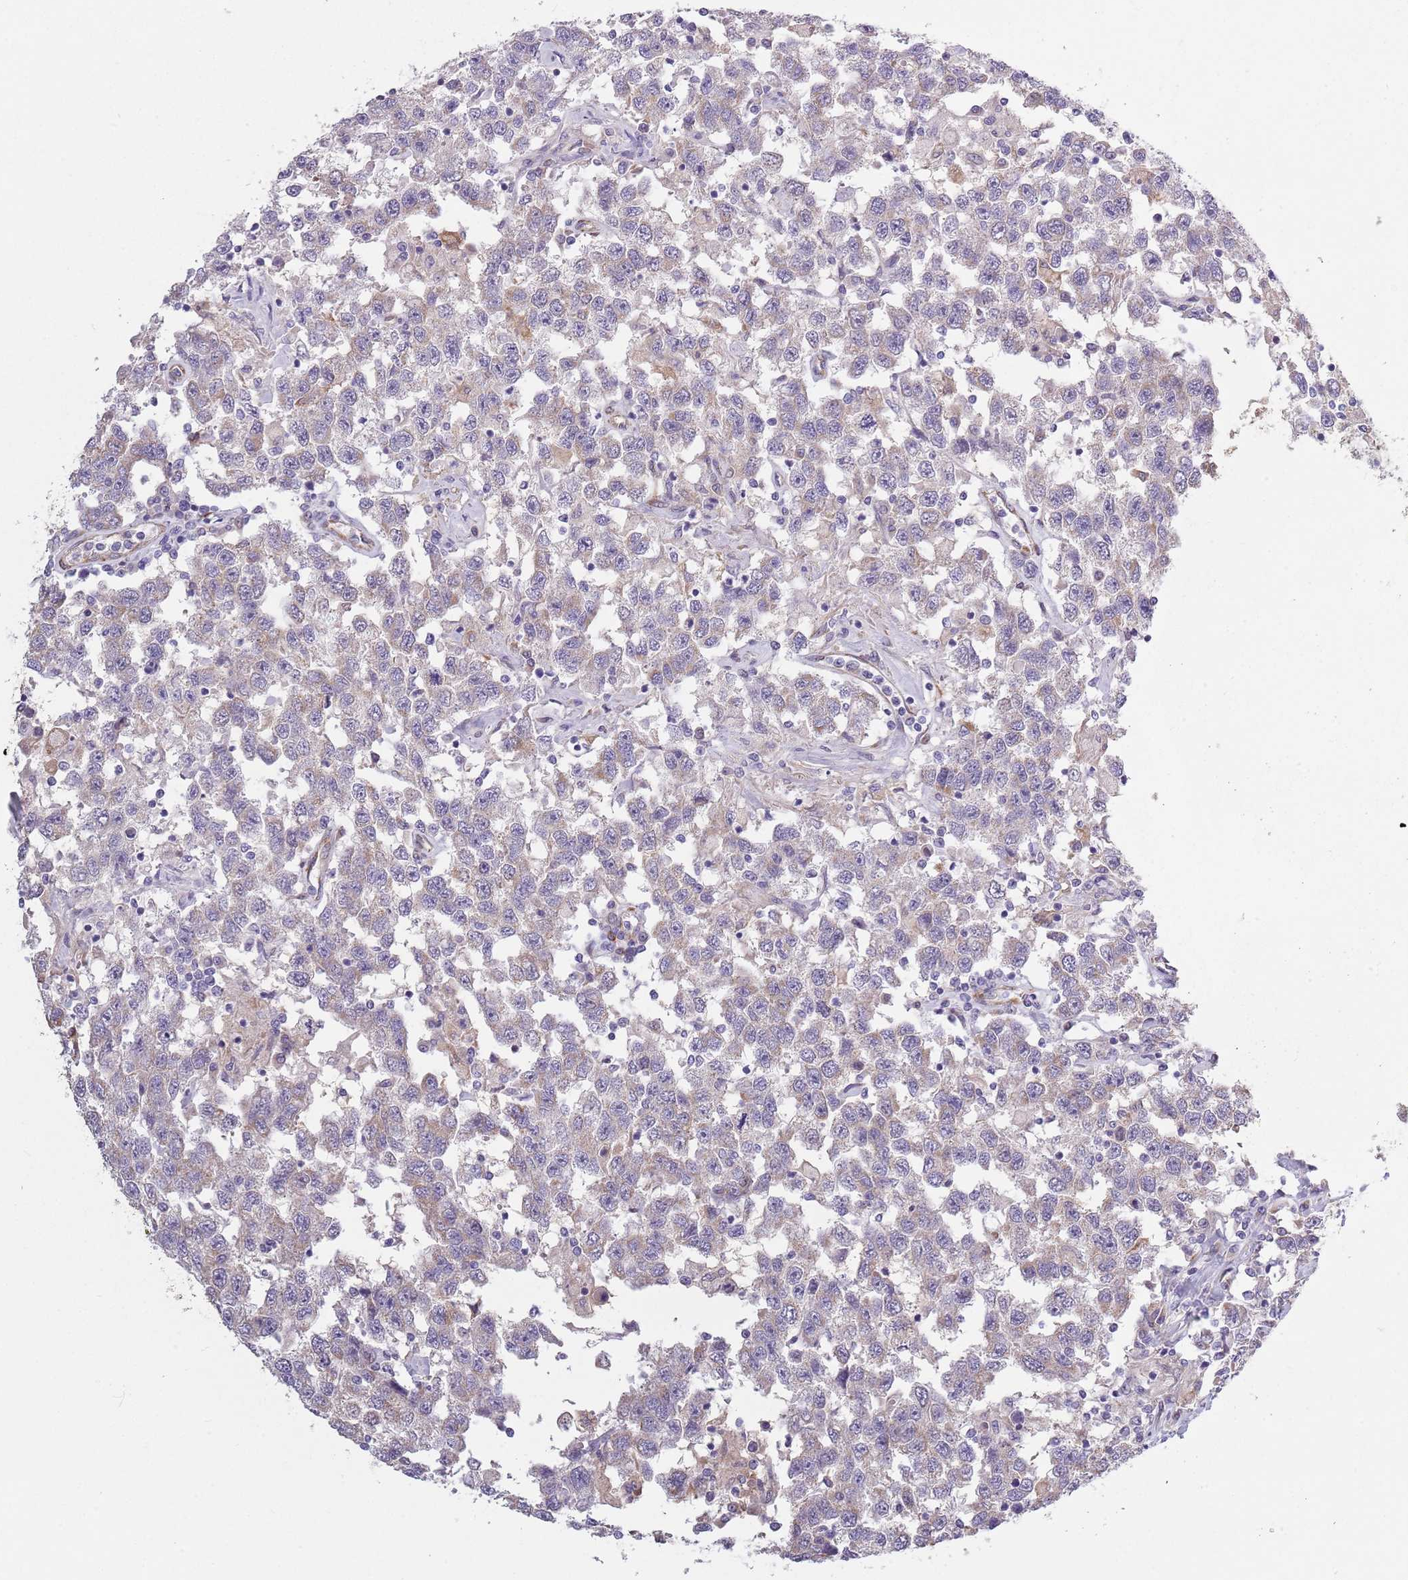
{"staining": {"intensity": "weak", "quantity": "<25%", "location": "cytoplasmic/membranous"}, "tissue": "testis cancer", "cell_type": "Tumor cells", "image_type": "cancer", "snomed": [{"axis": "morphology", "description": "Seminoma, NOS"}, {"axis": "topography", "description": "Testis"}], "caption": "Seminoma (testis) was stained to show a protein in brown. There is no significant expression in tumor cells. Brightfield microscopy of IHC stained with DAB (3,3'-diaminobenzidine) (brown) and hematoxylin (blue), captured at high magnification.", "gene": "COQ5", "patient": {"sex": "male", "age": 41}}